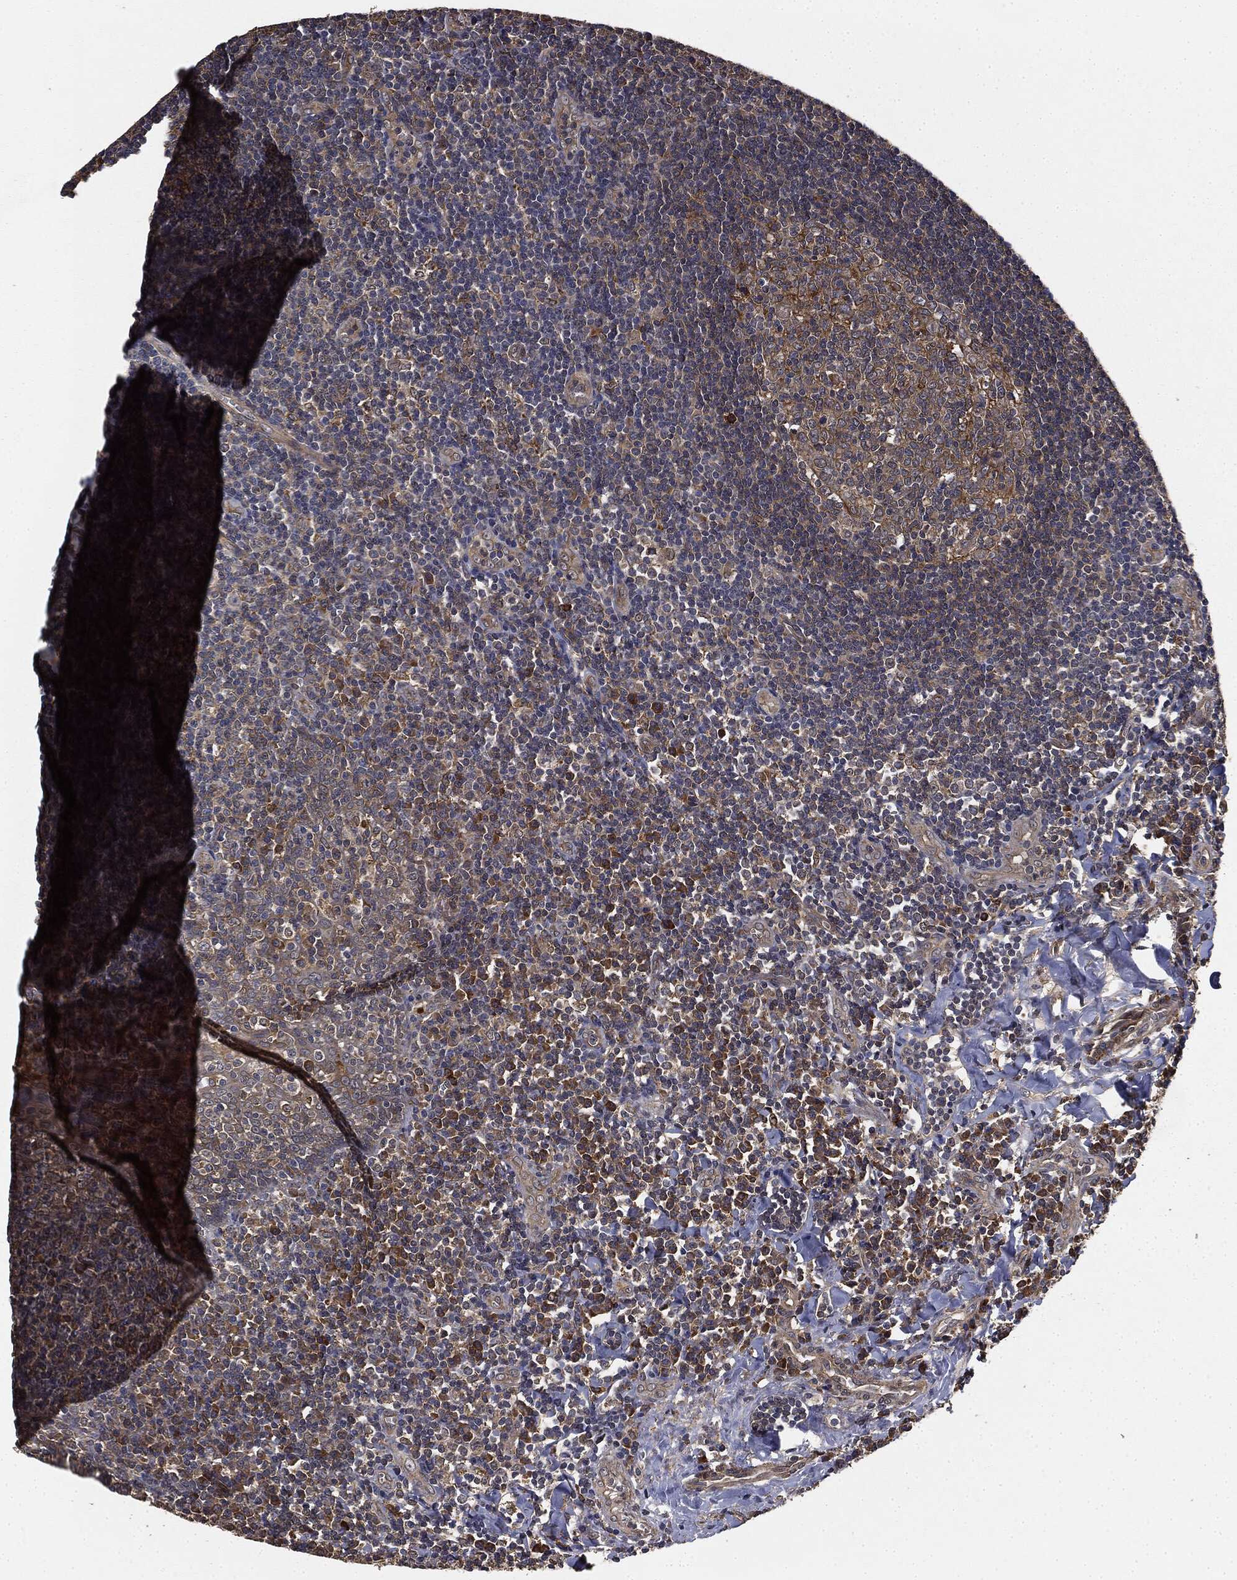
{"staining": {"intensity": "moderate", "quantity": "<25%", "location": "cytoplasmic/membranous"}, "tissue": "tonsil", "cell_type": "Germinal center cells", "image_type": "normal", "snomed": [{"axis": "morphology", "description": "Normal tissue, NOS"}, {"axis": "morphology", "description": "Inflammation, NOS"}, {"axis": "topography", "description": "Tonsil"}], "caption": "Benign tonsil shows moderate cytoplasmic/membranous expression in about <25% of germinal center cells, visualized by immunohistochemistry. (brown staining indicates protein expression, while blue staining denotes nuclei).", "gene": "MIER2", "patient": {"sex": "female", "age": 31}}